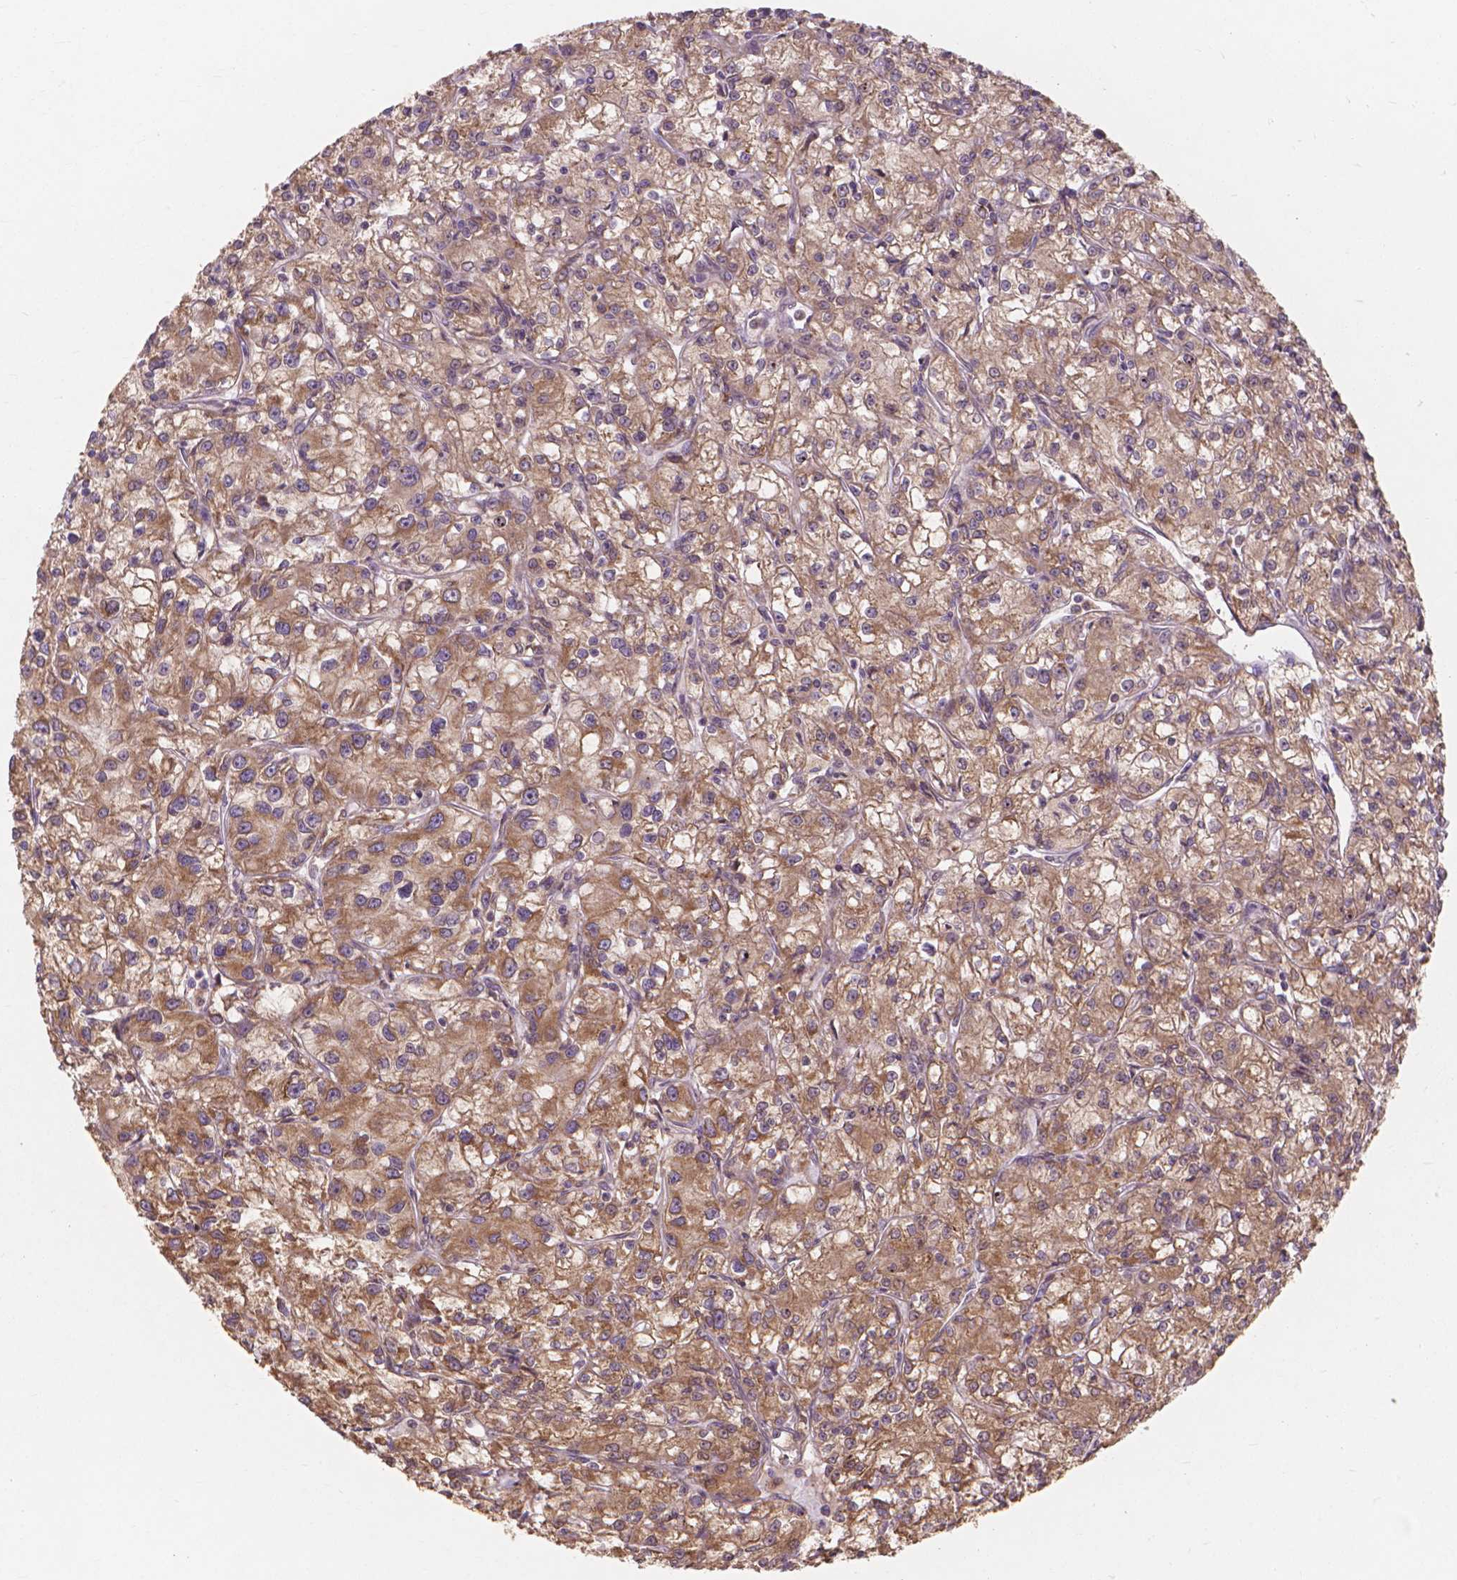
{"staining": {"intensity": "moderate", "quantity": ">75%", "location": "cytoplasmic/membranous"}, "tissue": "renal cancer", "cell_type": "Tumor cells", "image_type": "cancer", "snomed": [{"axis": "morphology", "description": "Adenocarcinoma, NOS"}, {"axis": "topography", "description": "Kidney"}], "caption": "An image showing moderate cytoplasmic/membranous positivity in about >75% of tumor cells in adenocarcinoma (renal), as visualized by brown immunohistochemical staining.", "gene": "TAB2", "patient": {"sex": "female", "age": 59}}